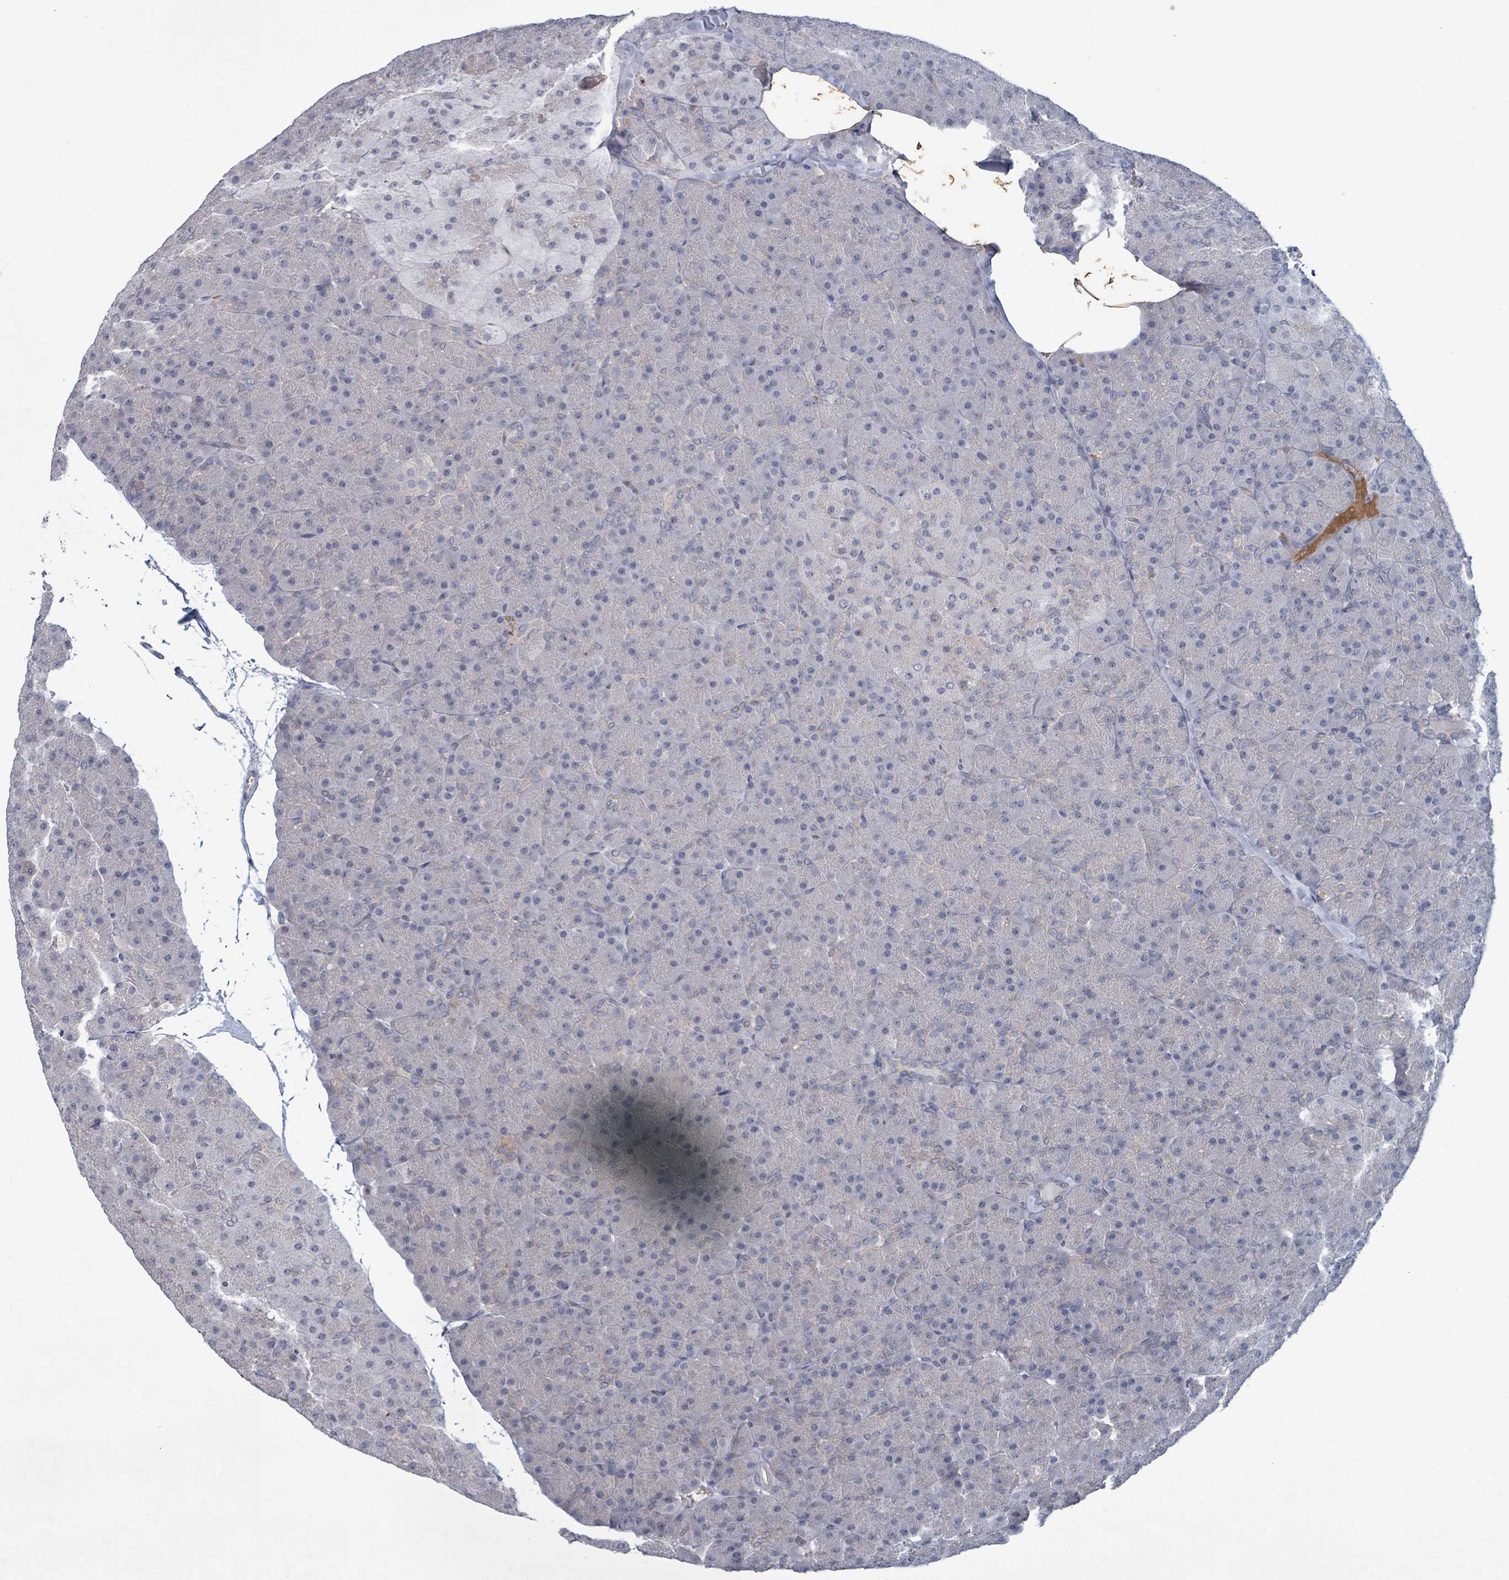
{"staining": {"intensity": "negative", "quantity": "none", "location": "none"}, "tissue": "pancreas", "cell_type": "Exocrine glandular cells", "image_type": "normal", "snomed": [{"axis": "morphology", "description": "Normal tissue, NOS"}, {"axis": "topography", "description": "Pancreas"}], "caption": "This is a histopathology image of immunohistochemistry (IHC) staining of unremarkable pancreas, which shows no staining in exocrine glandular cells. (DAB immunohistochemistry (IHC) with hematoxylin counter stain).", "gene": "GRM8", "patient": {"sex": "male", "age": 36}}